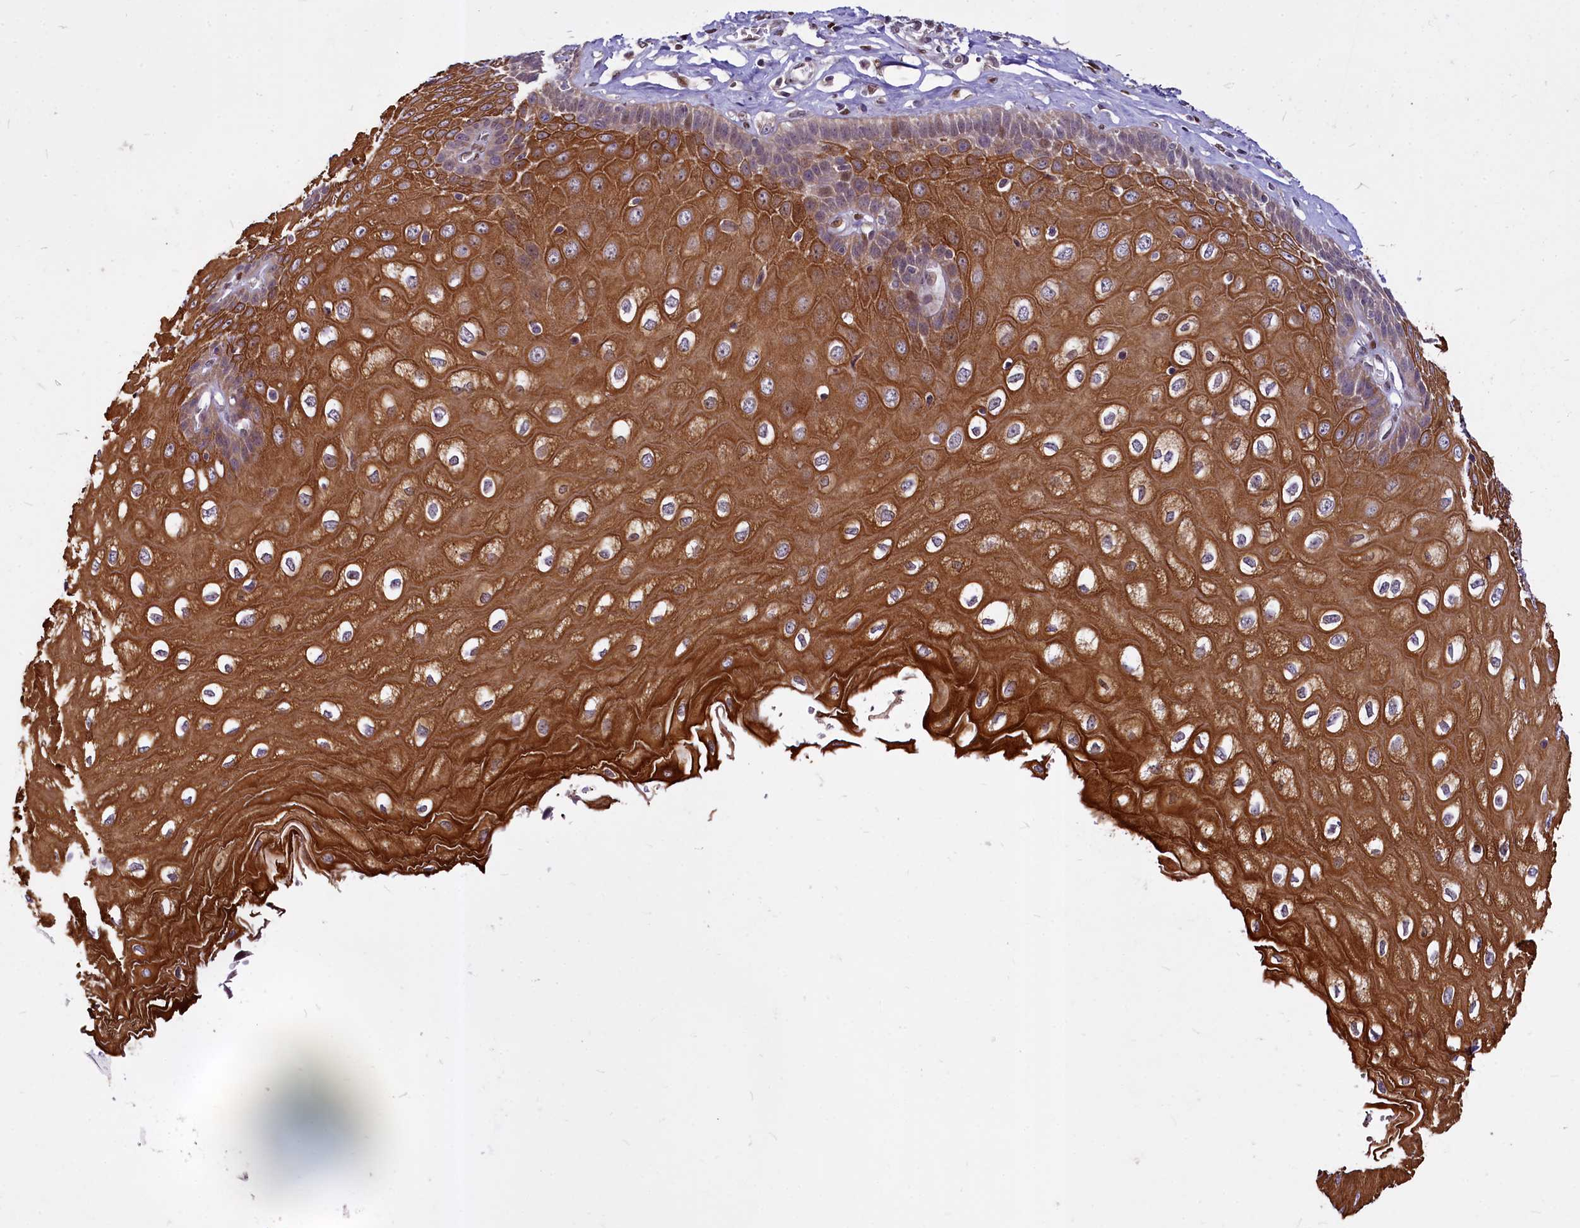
{"staining": {"intensity": "strong", "quantity": ">75%", "location": "cytoplasmic/membranous"}, "tissue": "esophagus", "cell_type": "Squamous epithelial cells", "image_type": "normal", "snomed": [{"axis": "morphology", "description": "Normal tissue, NOS"}, {"axis": "topography", "description": "Esophagus"}], "caption": "An image of esophagus stained for a protein reveals strong cytoplasmic/membranous brown staining in squamous epithelial cells. The staining is performed using DAB (3,3'-diaminobenzidine) brown chromogen to label protein expression. The nuclei are counter-stained blue using hematoxylin.", "gene": "MAML2", "patient": {"sex": "male", "age": 60}}